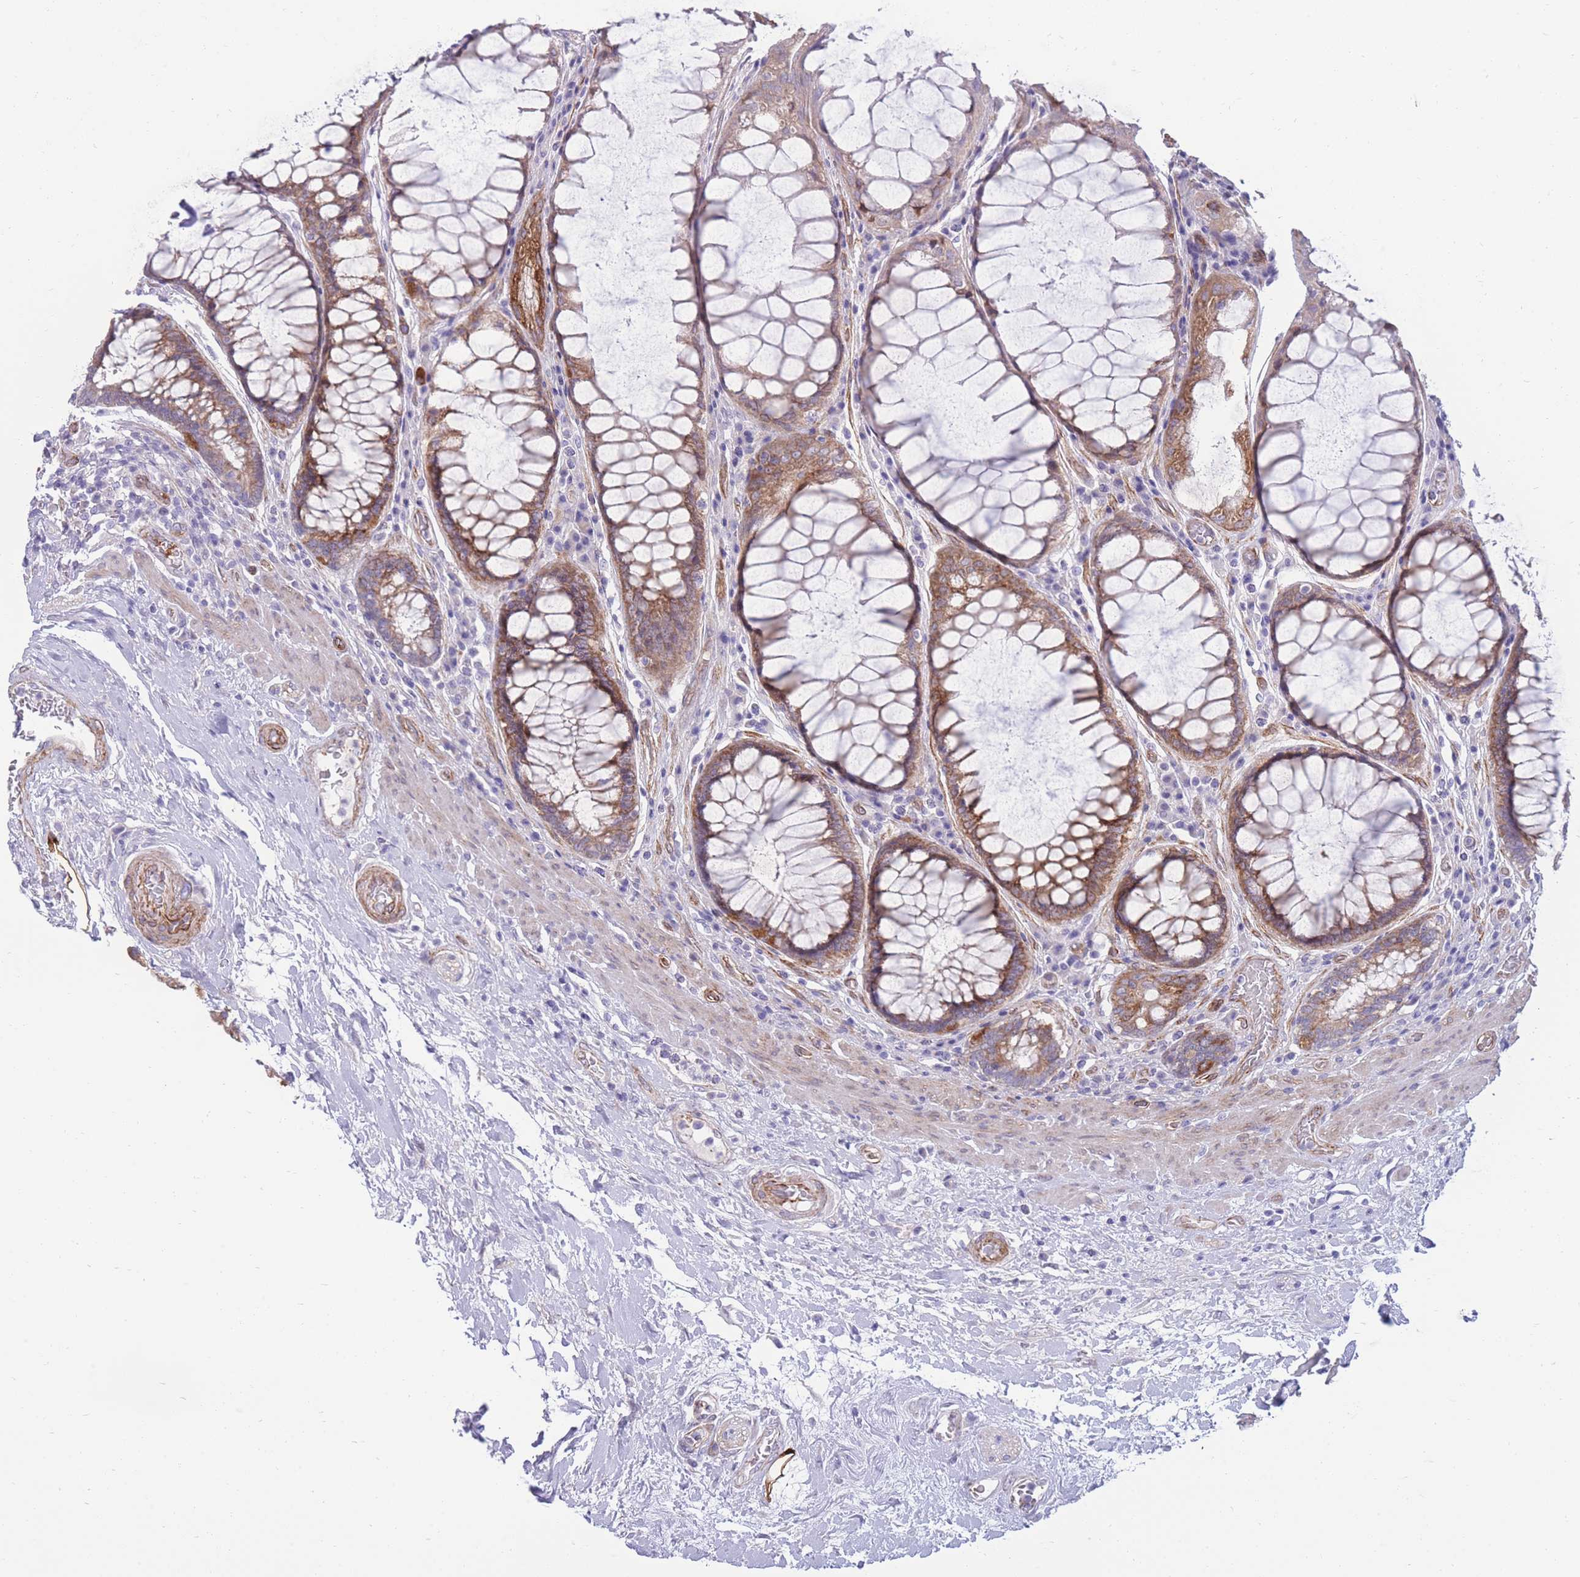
{"staining": {"intensity": "moderate", "quantity": ">75%", "location": "cytoplasmic/membranous"}, "tissue": "rectum", "cell_type": "Glandular cells", "image_type": "normal", "snomed": [{"axis": "morphology", "description": "Normal tissue, NOS"}, {"axis": "topography", "description": "Rectum"}], "caption": "High-power microscopy captured an immunohistochemistry (IHC) image of benign rectum, revealing moderate cytoplasmic/membranous staining in about >75% of glandular cells. (DAB IHC, brown staining for protein, blue staining for nuclei).", "gene": "RGS11", "patient": {"sex": "male", "age": 64}}